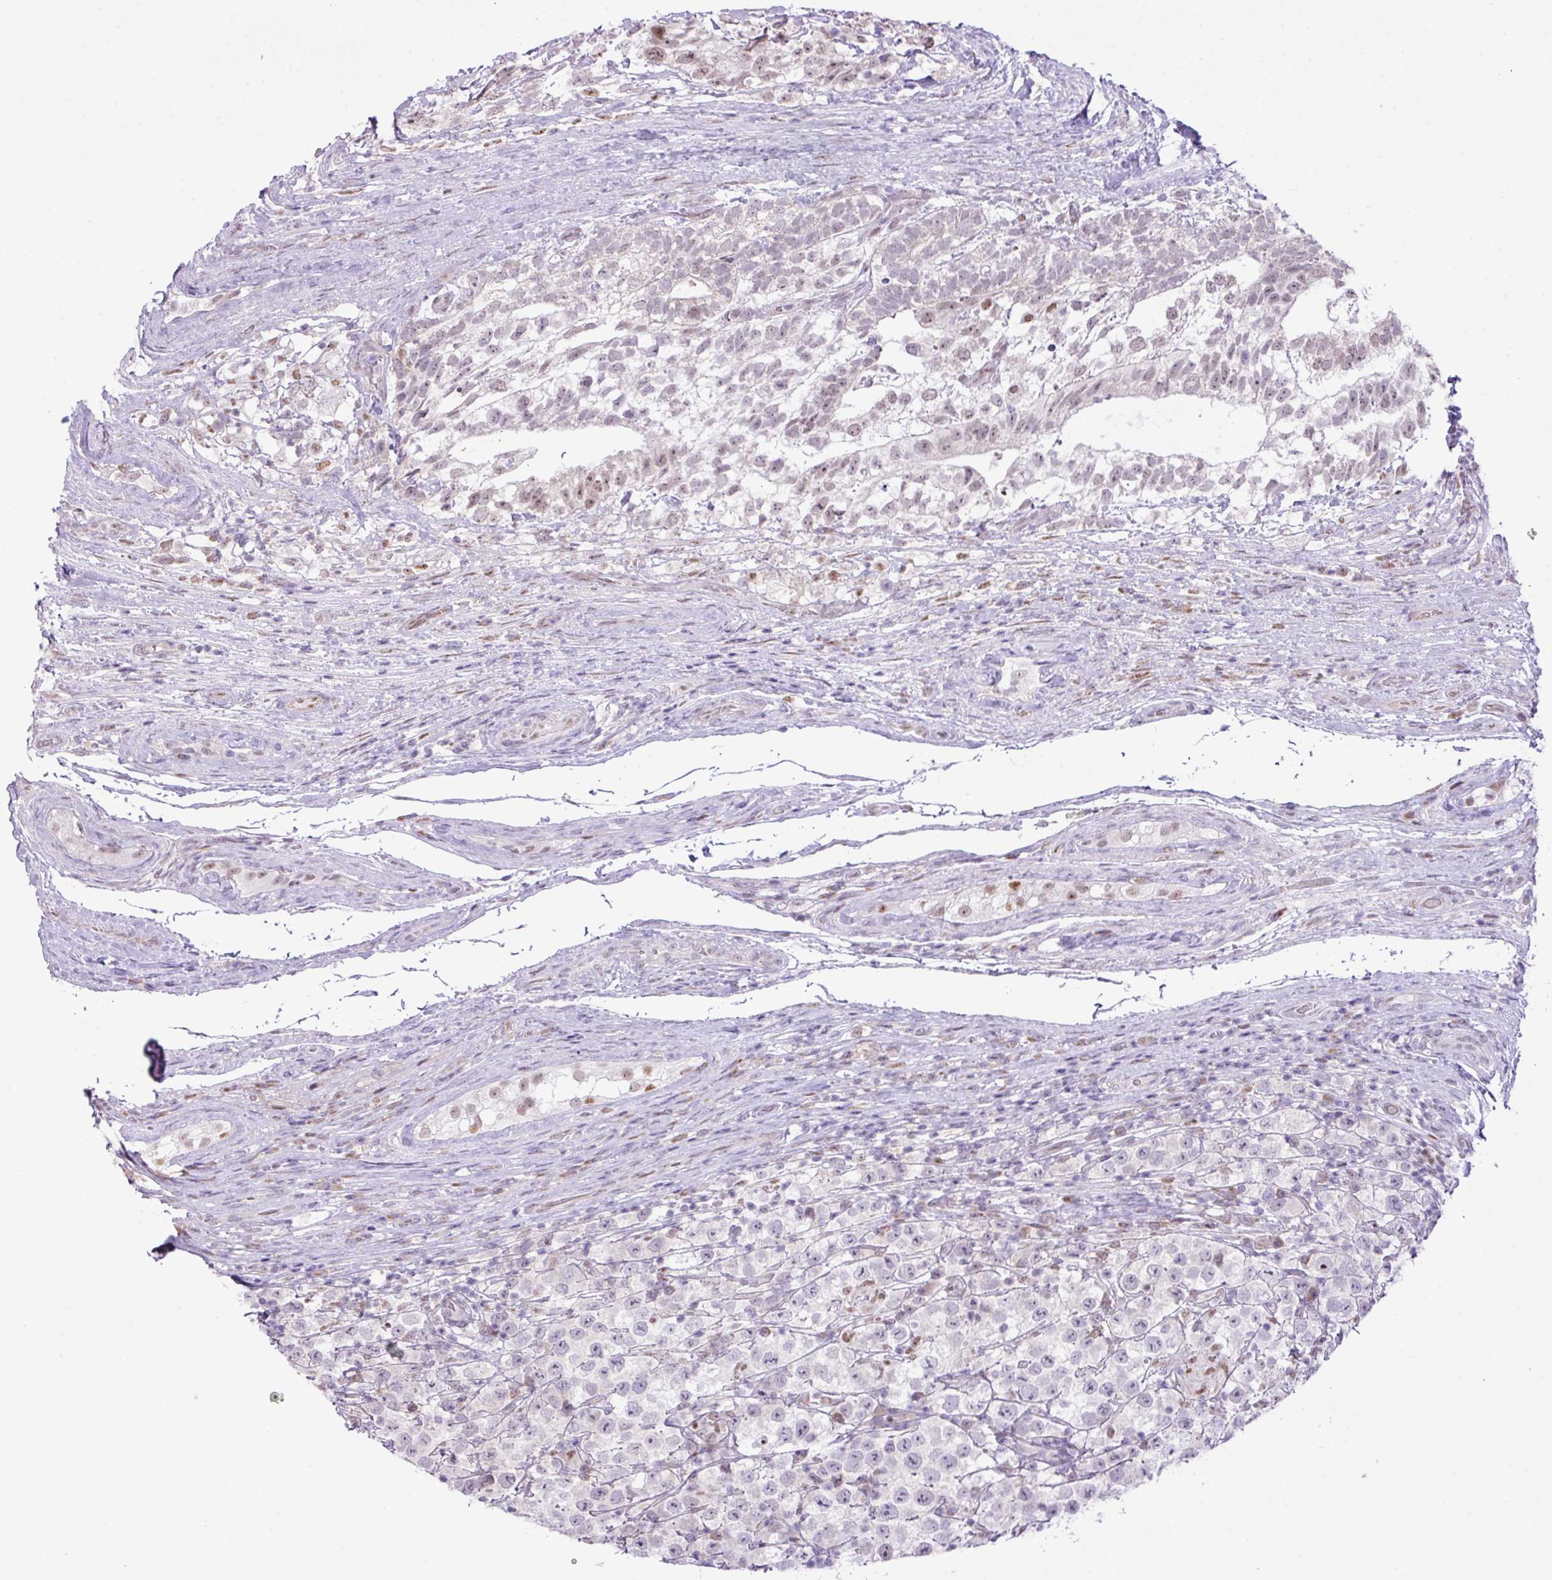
{"staining": {"intensity": "weak", "quantity": "<25%", "location": "nuclear"}, "tissue": "testis cancer", "cell_type": "Tumor cells", "image_type": "cancer", "snomed": [{"axis": "morphology", "description": "Seminoma, NOS"}, {"axis": "morphology", "description": "Carcinoma, Embryonal, NOS"}, {"axis": "topography", "description": "Testis"}], "caption": "Testis cancer was stained to show a protein in brown. There is no significant staining in tumor cells.", "gene": "ELOA2", "patient": {"sex": "male", "age": 41}}